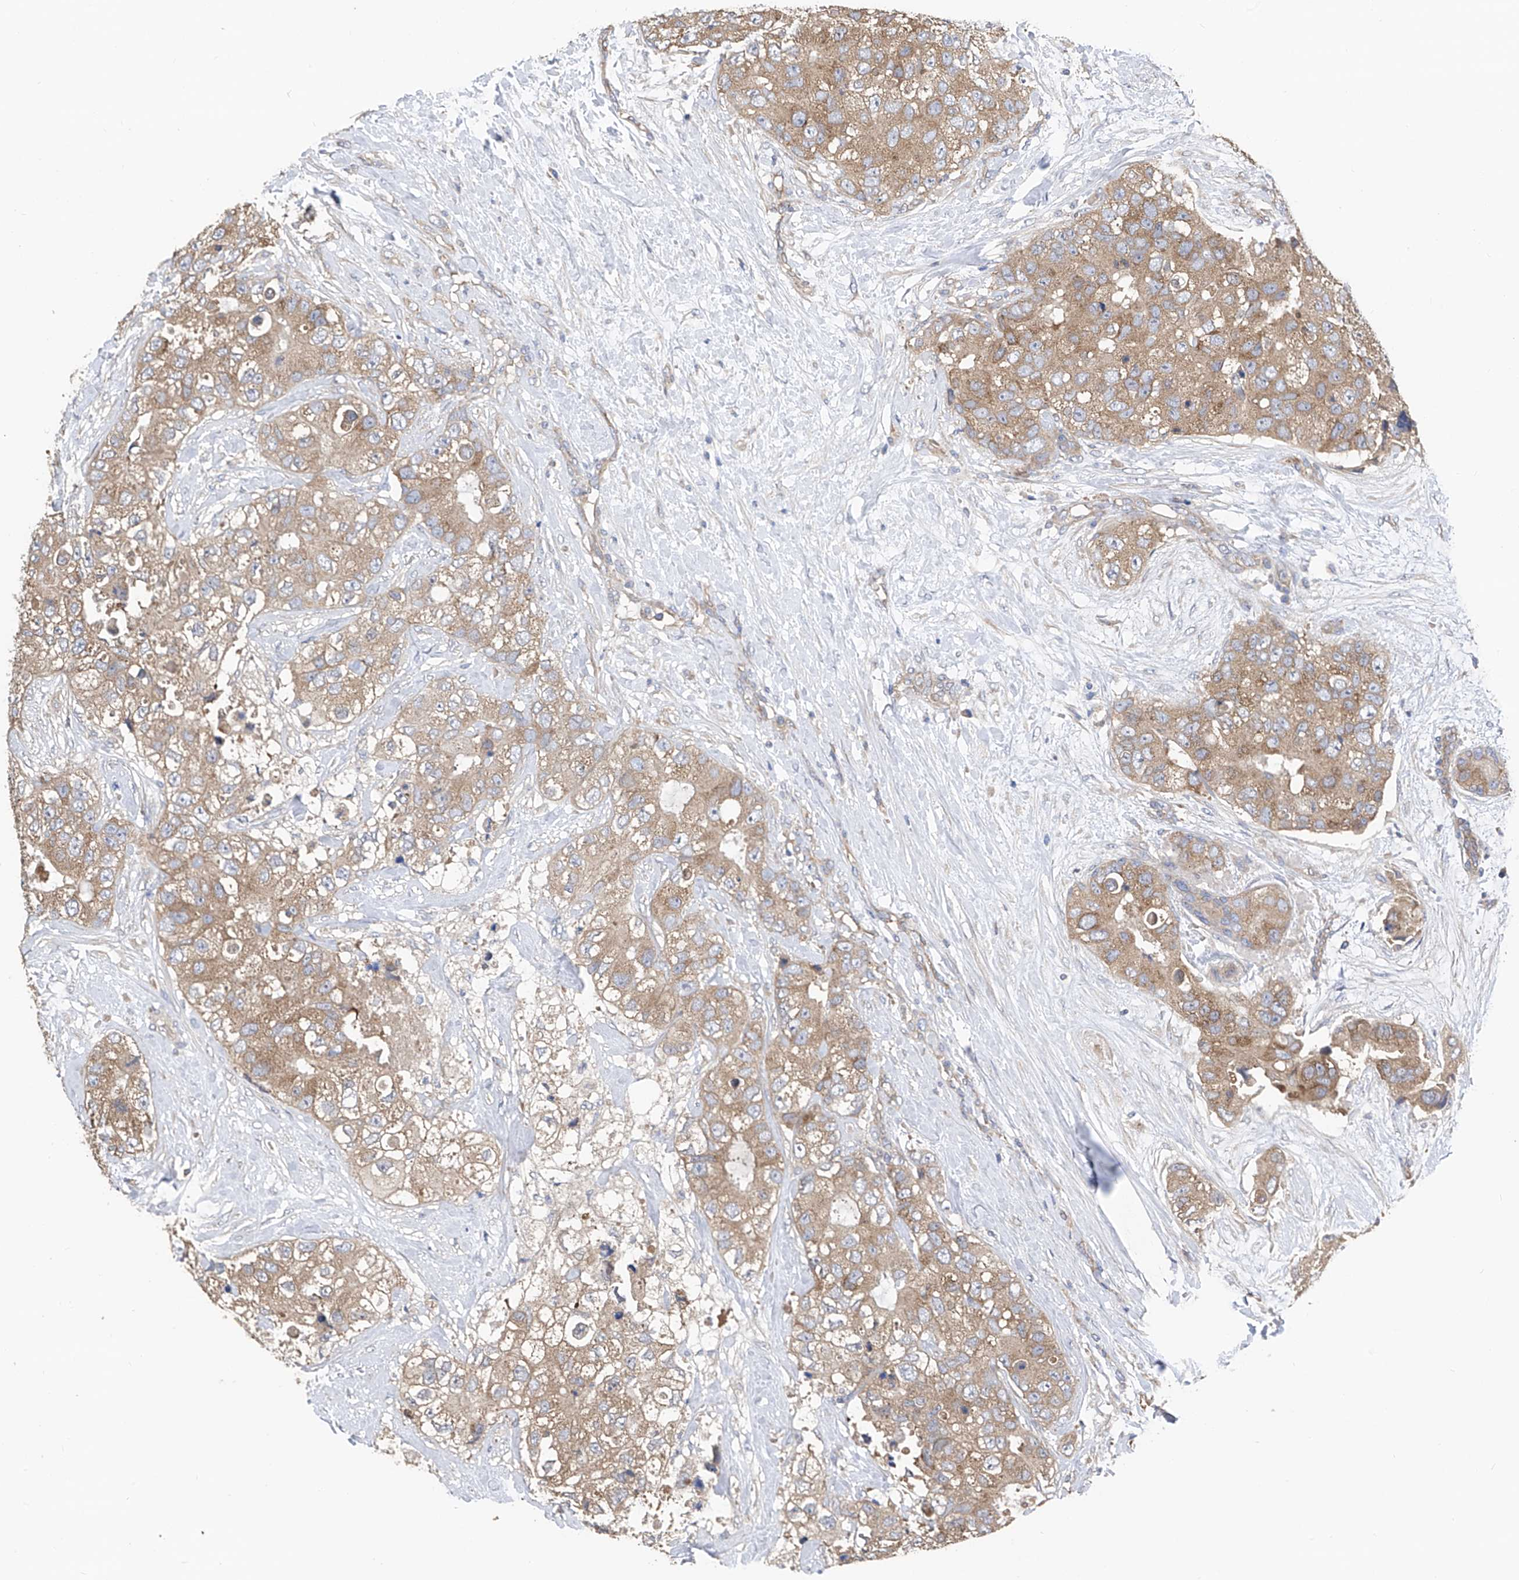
{"staining": {"intensity": "moderate", "quantity": ">75%", "location": "cytoplasmic/membranous"}, "tissue": "breast cancer", "cell_type": "Tumor cells", "image_type": "cancer", "snomed": [{"axis": "morphology", "description": "Duct carcinoma"}, {"axis": "topography", "description": "Breast"}], "caption": "Moderate cytoplasmic/membranous protein positivity is identified in about >75% of tumor cells in invasive ductal carcinoma (breast).", "gene": "PTK2", "patient": {"sex": "female", "age": 62}}